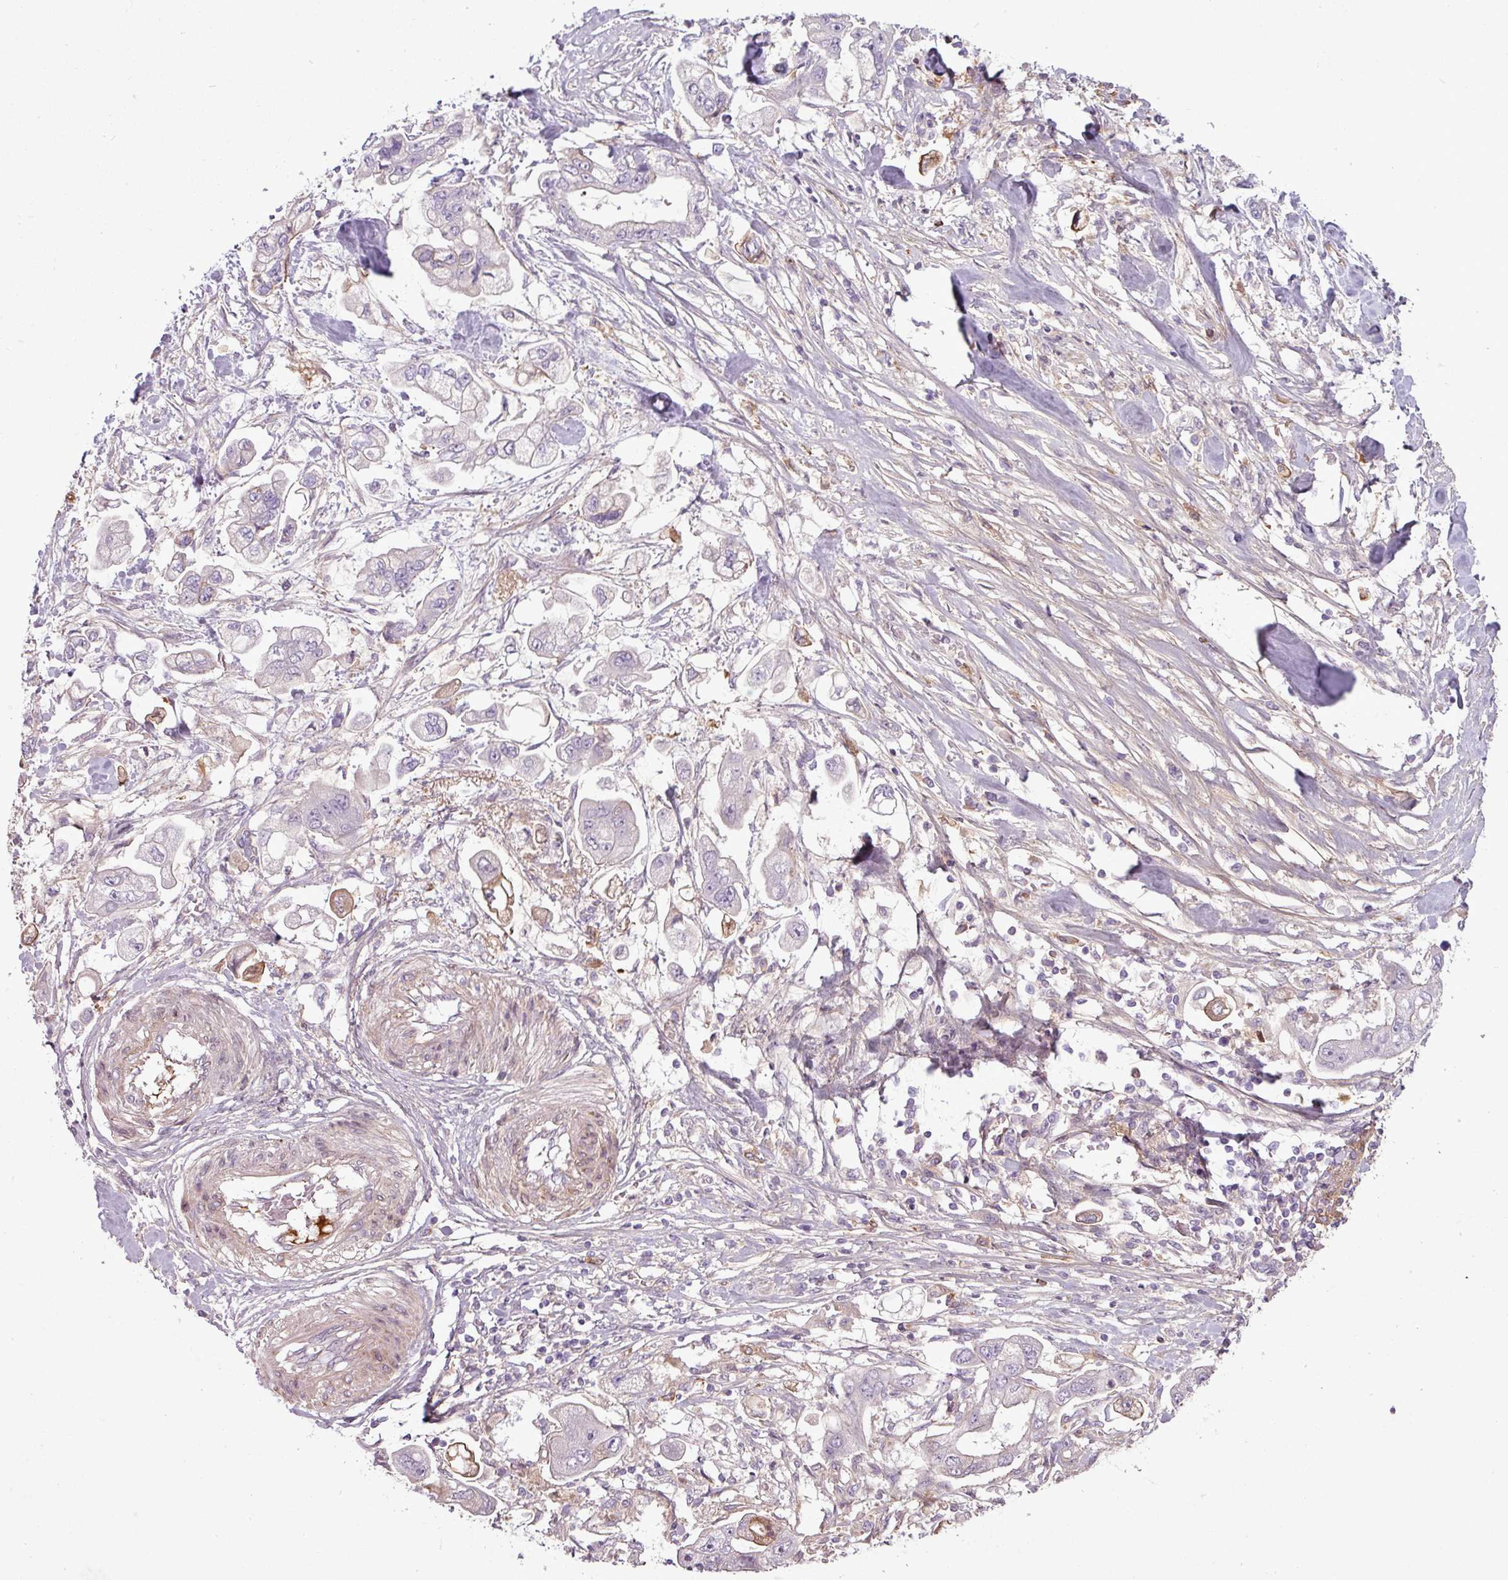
{"staining": {"intensity": "weak", "quantity": "<25%", "location": "cytoplasmic/membranous"}, "tissue": "stomach cancer", "cell_type": "Tumor cells", "image_type": "cancer", "snomed": [{"axis": "morphology", "description": "Adenocarcinoma, NOS"}, {"axis": "topography", "description": "Stomach"}], "caption": "Immunohistochemistry (IHC) image of human adenocarcinoma (stomach) stained for a protein (brown), which exhibits no positivity in tumor cells.", "gene": "C4B", "patient": {"sex": "male", "age": 62}}